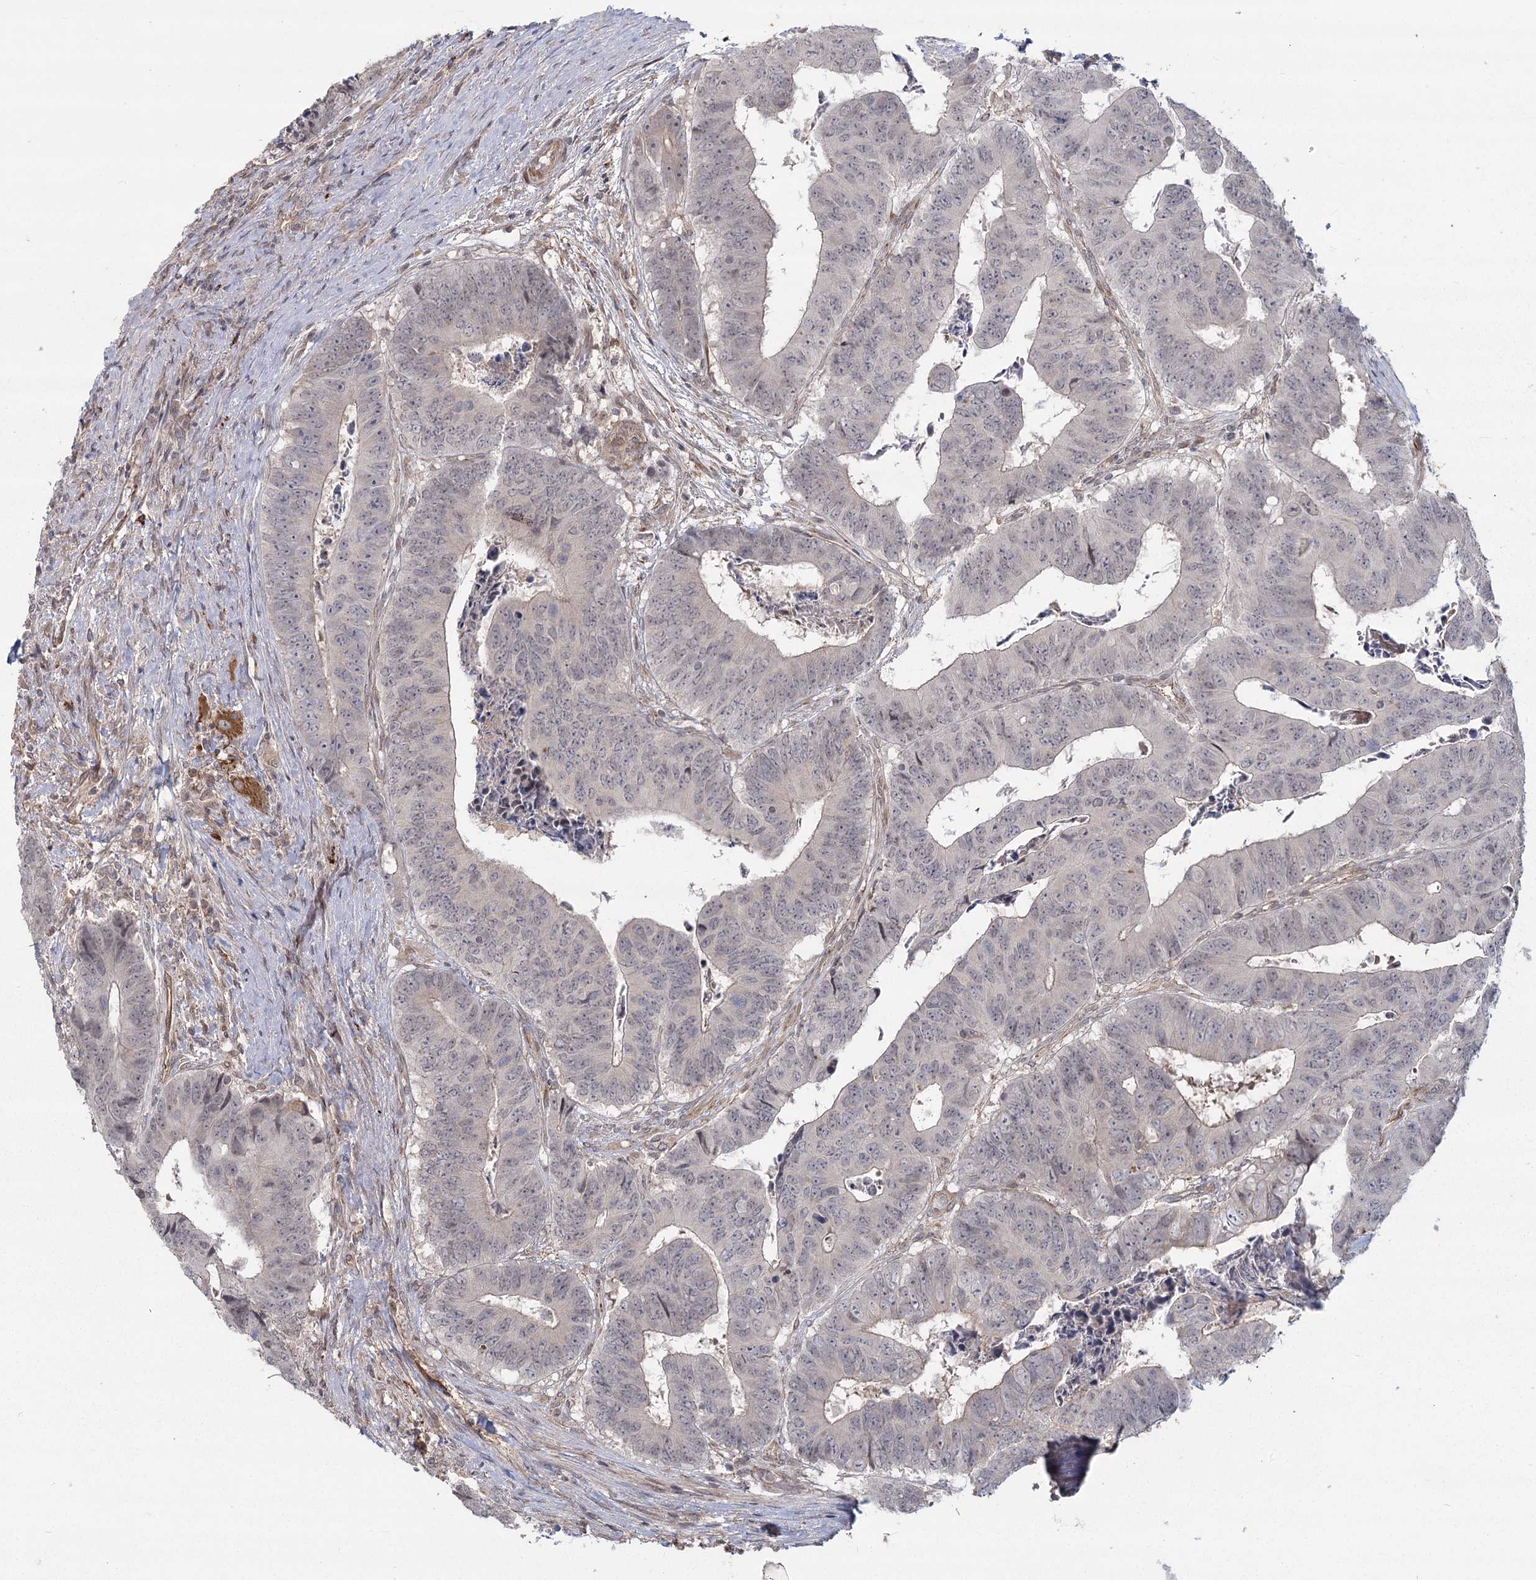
{"staining": {"intensity": "weak", "quantity": "<25%", "location": "nuclear"}, "tissue": "colorectal cancer", "cell_type": "Tumor cells", "image_type": "cancer", "snomed": [{"axis": "morphology", "description": "Adenocarcinoma, NOS"}, {"axis": "topography", "description": "Rectum"}], "caption": "There is no significant staining in tumor cells of colorectal cancer.", "gene": "AP2M1", "patient": {"sex": "male", "age": 84}}